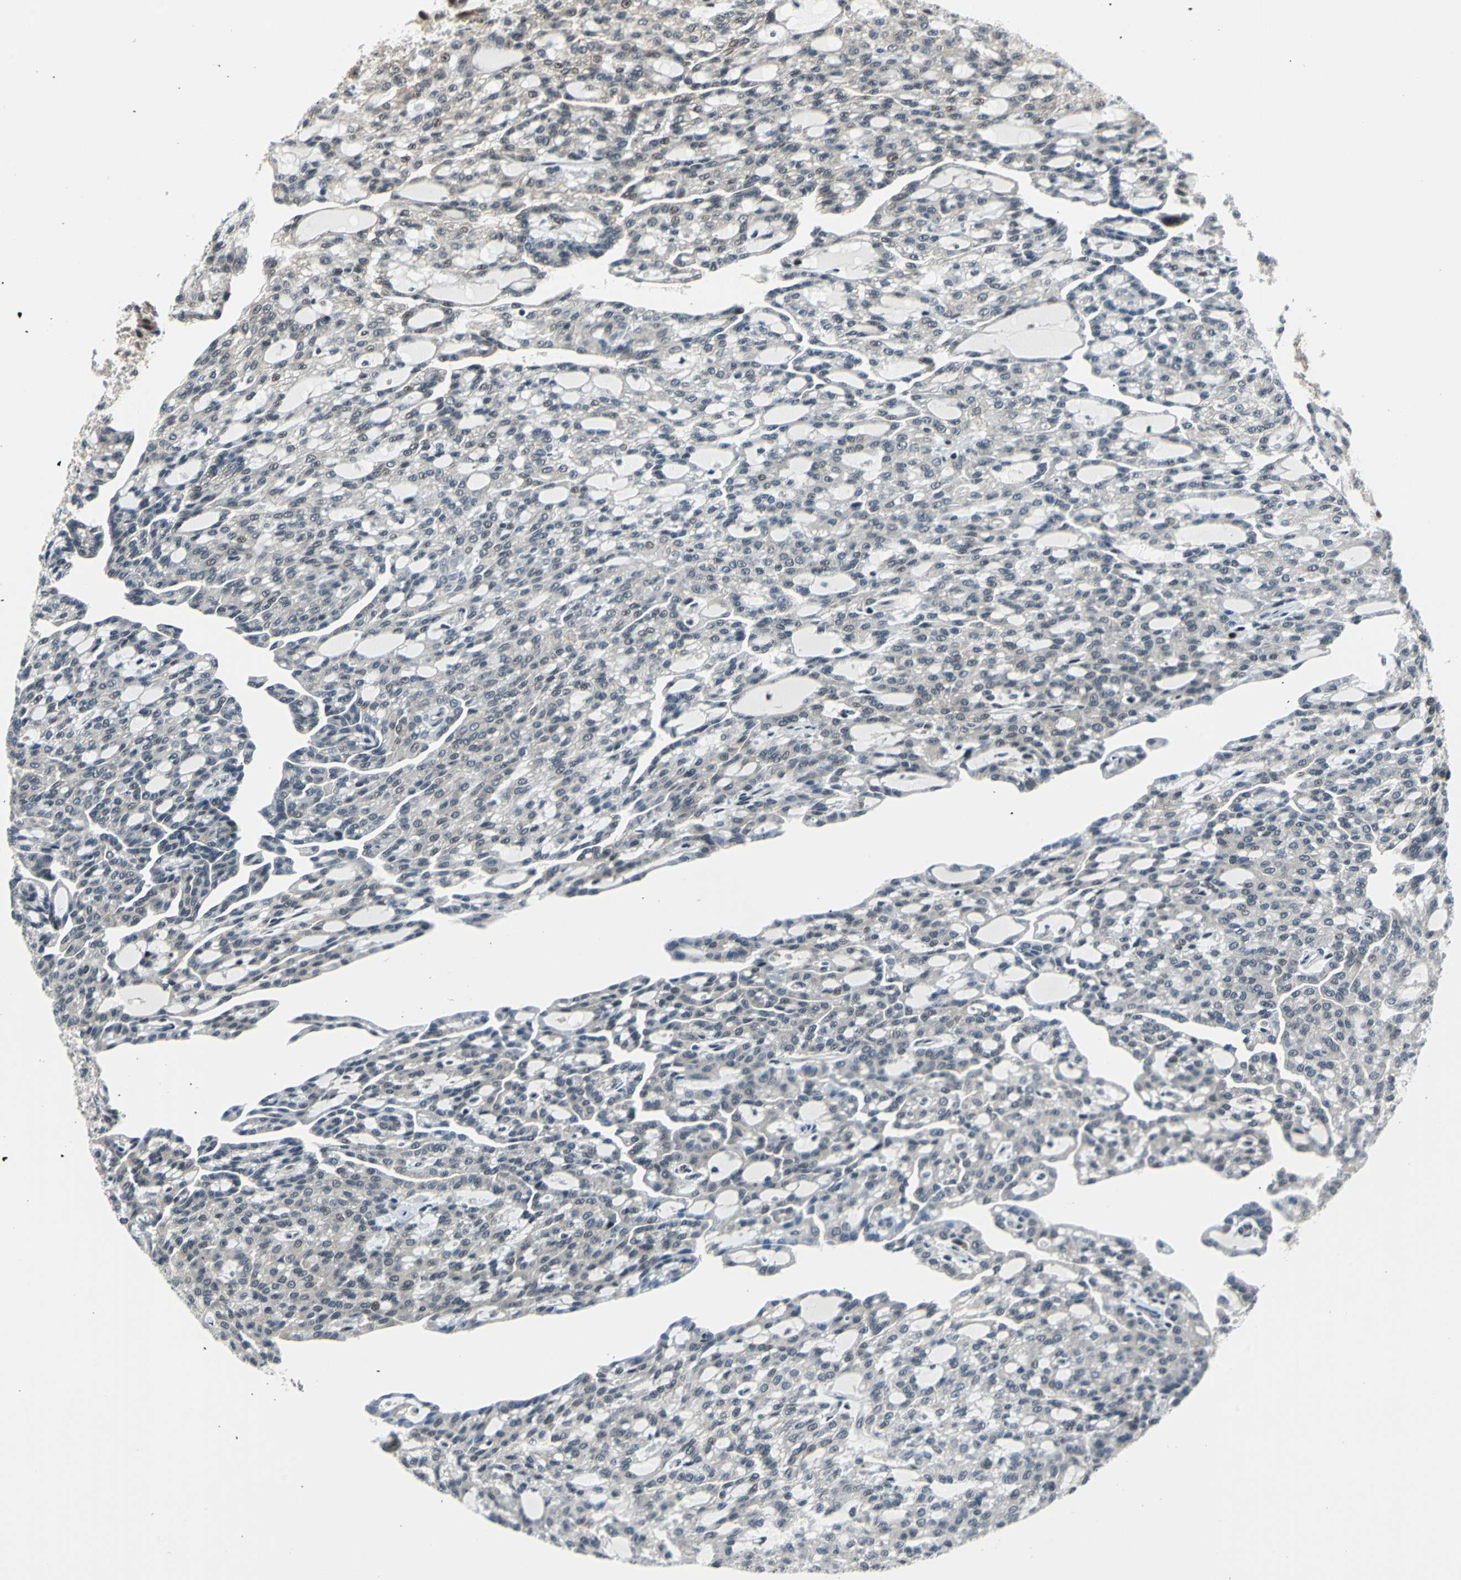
{"staining": {"intensity": "weak", "quantity": "<25%", "location": "cytoplasmic/membranous,nuclear"}, "tissue": "renal cancer", "cell_type": "Tumor cells", "image_type": "cancer", "snomed": [{"axis": "morphology", "description": "Adenocarcinoma, NOS"}, {"axis": "topography", "description": "Kidney"}], "caption": "DAB (3,3'-diaminobenzidine) immunohistochemical staining of adenocarcinoma (renal) shows no significant expression in tumor cells.", "gene": "POLR3K", "patient": {"sex": "male", "age": 63}}